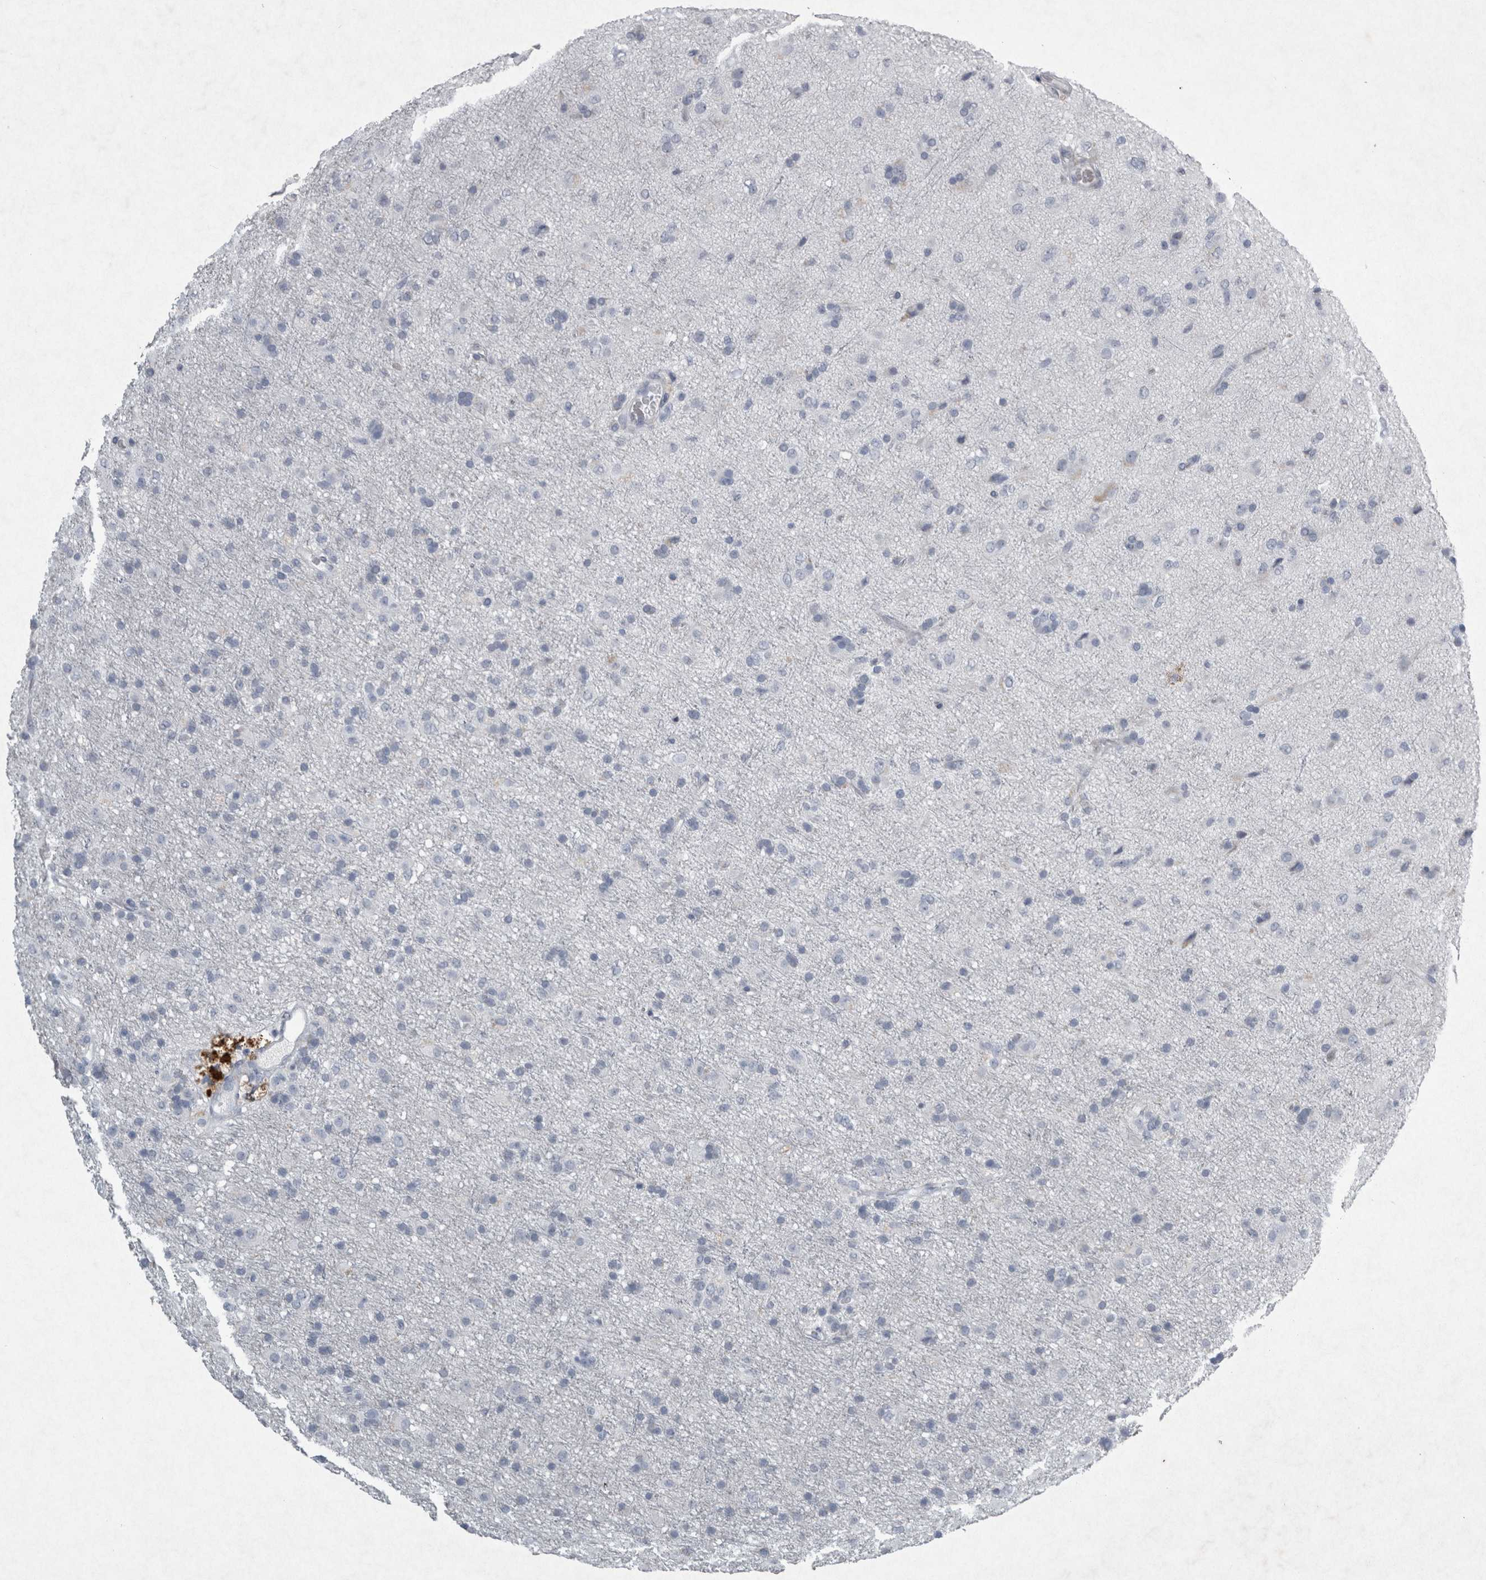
{"staining": {"intensity": "negative", "quantity": "none", "location": "none"}, "tissue": "glioma", "cell_type": "Tumor cells", "image_type": "cancer", "snomed": [{"axis": "morphology", "description": "Glioma, malignant, Low grade"}, {"axis": "topography", "description": "Brain"}], "caption": "An IHC histopathology image of glioma is shown. There is no staining in tumor cells of glioma.", "gene": "PDX1", "patient": {"sex": "male", "age": 65}}